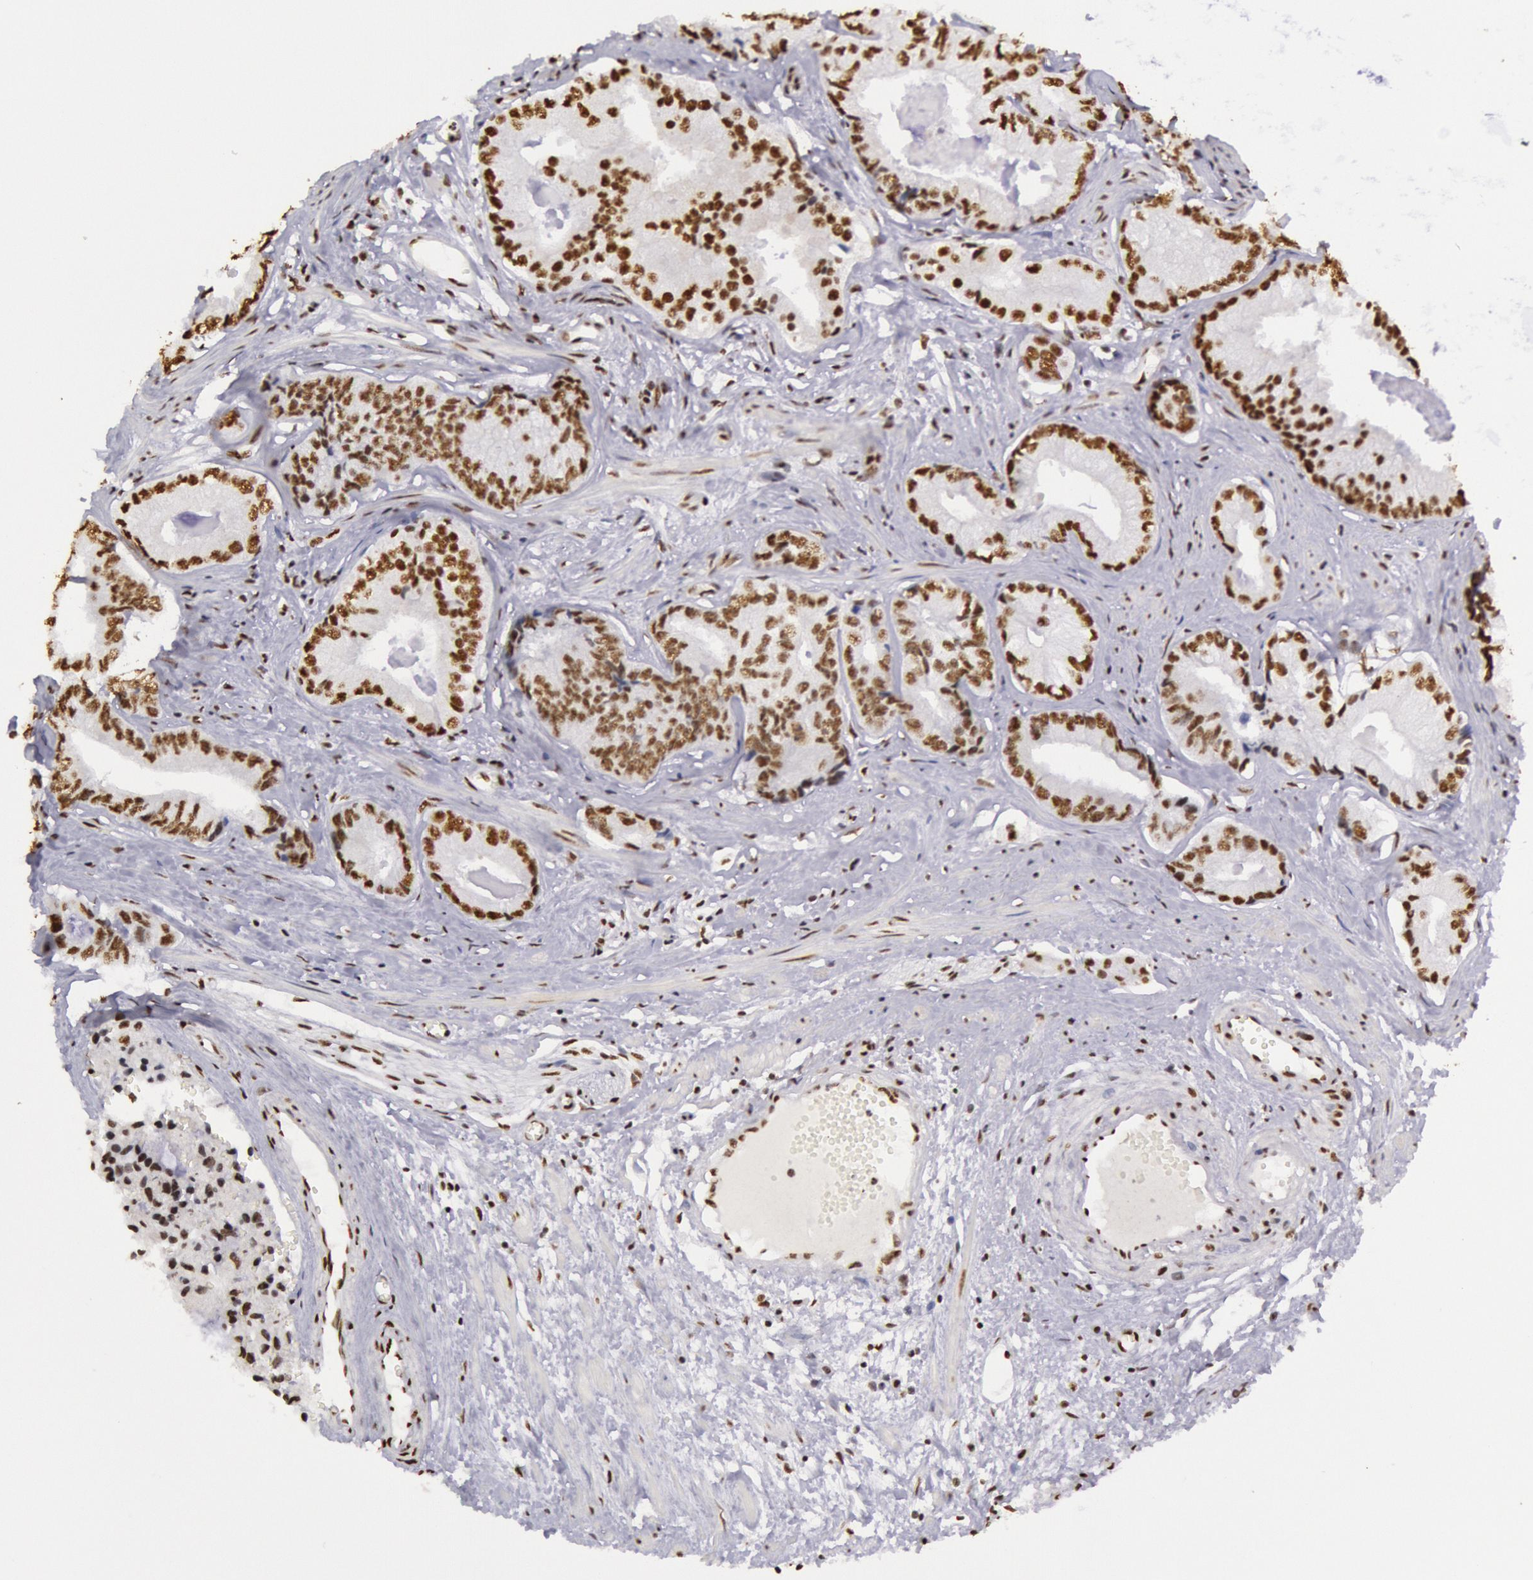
{"staining": {"intensity": "moderate", "quantity": ">75%", "location": "nuclear"}, "tissue": "prostate cancer", "cell_type": "Tumor cells", "image_type": "cancer", "snomed": [{"axis": "morphology", "description": "Adenocarcinoma, High grade"}, {"axis": "topography", "description": "Prostate"}], "caption": "Protein positivity by IHC shows moderate nuclear staining in about >75% of tumor cells in prostate high-grade adenocarcinoma.", "gene": "HNRNPH2", "patient": {"sex": "male", "age": 56}}